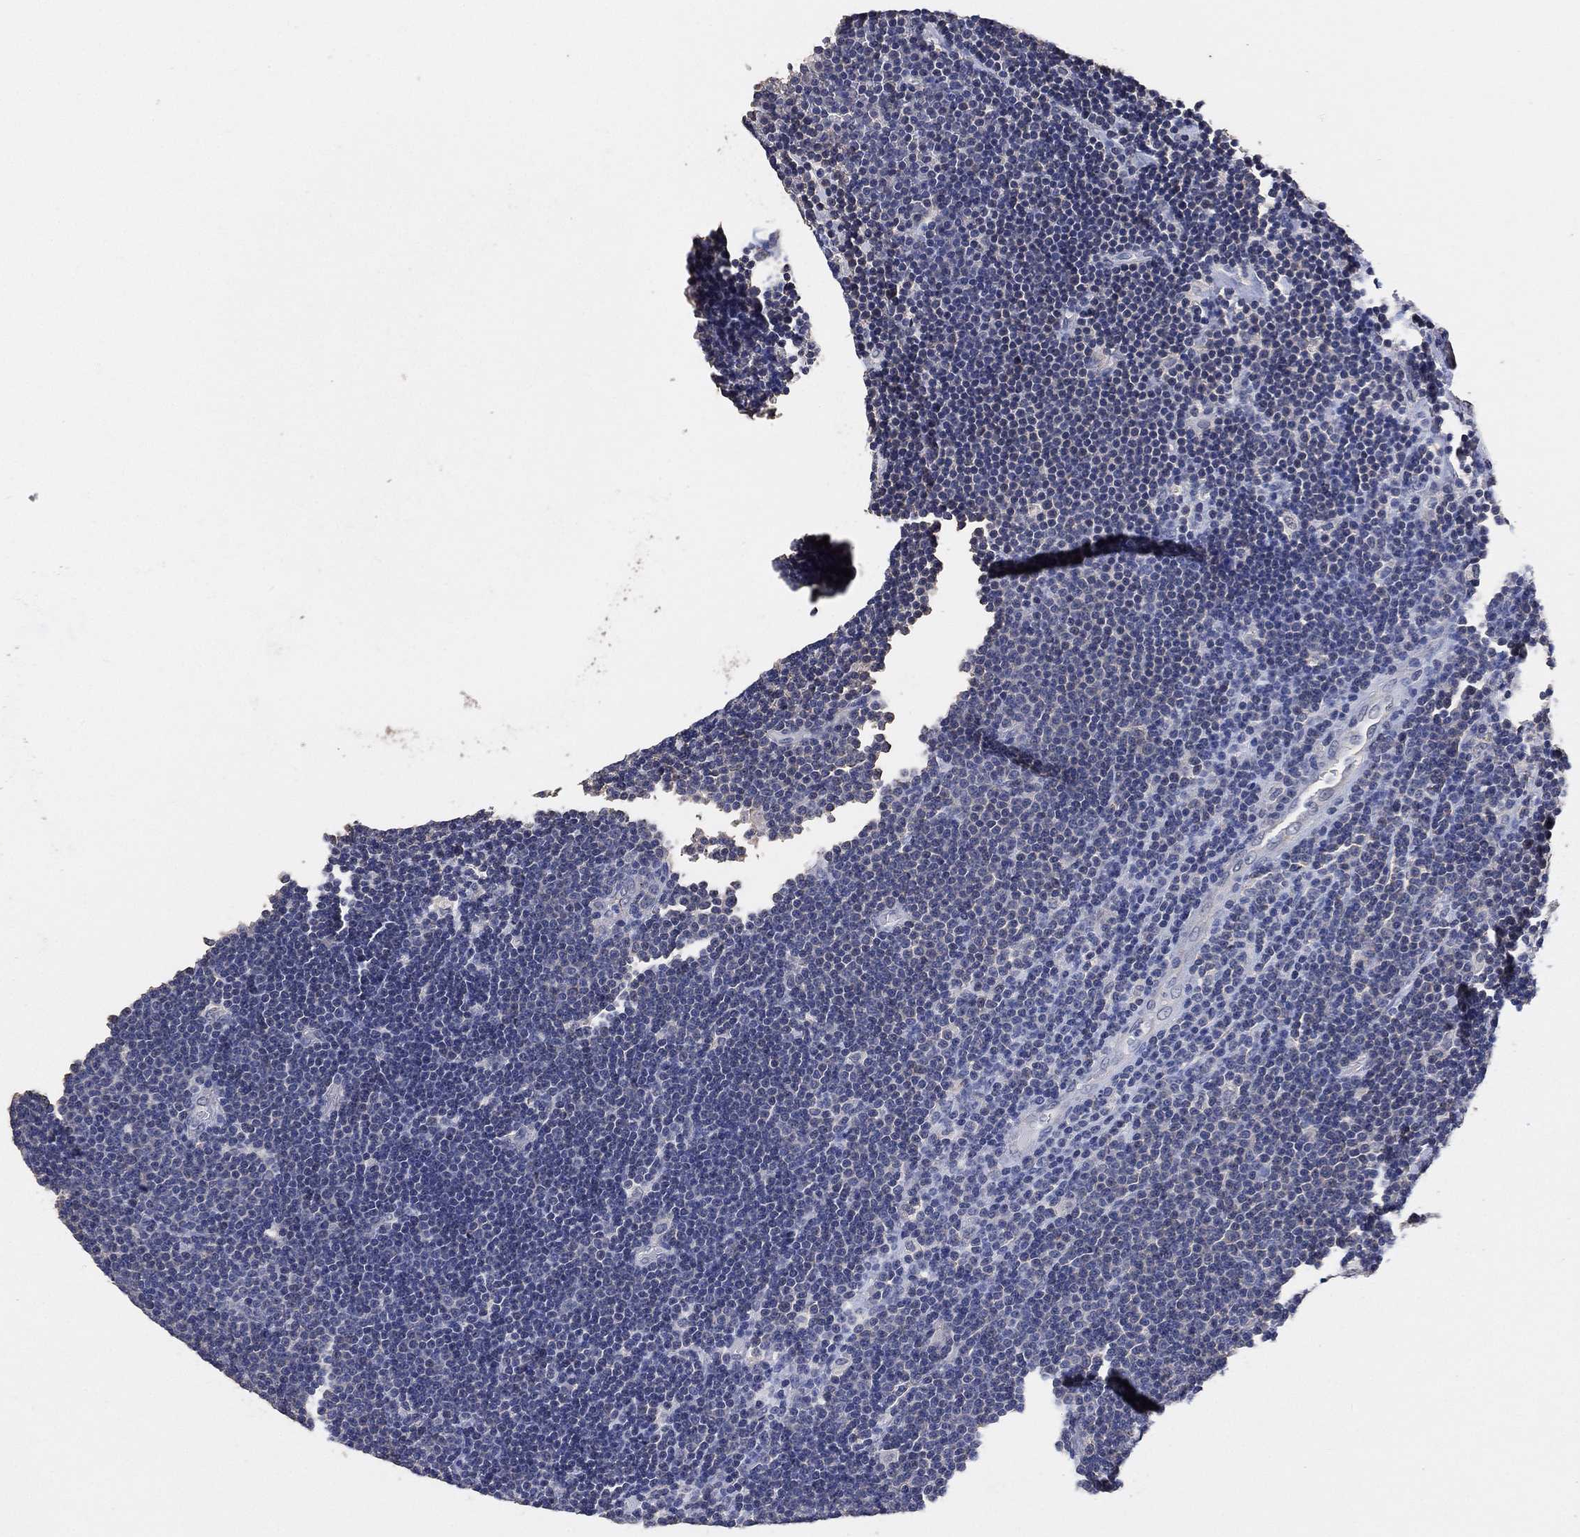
{"staining": {"intensity": "weak", "quantity": "<25%", "location": "nuclear"}, "tissue": "lymphoma", "cell_type": "Tumor cells", "image_type": "cancer", "snomed": [{"axis": "morphology", "description": "Malignant lymphoma, non-Hodgkin's type, Low grade"}, {"axis": "topography", "description": "Brain"}], "caption": "A high-resolution histopathology image shows immunohistochemistry staining of lymphoma, which reveals no significant expression in tumor cells. (IHC, brightfield microscopy, high magnification).", "gene": "KLK5", "patient": {"sex": "female", "age": 66}}